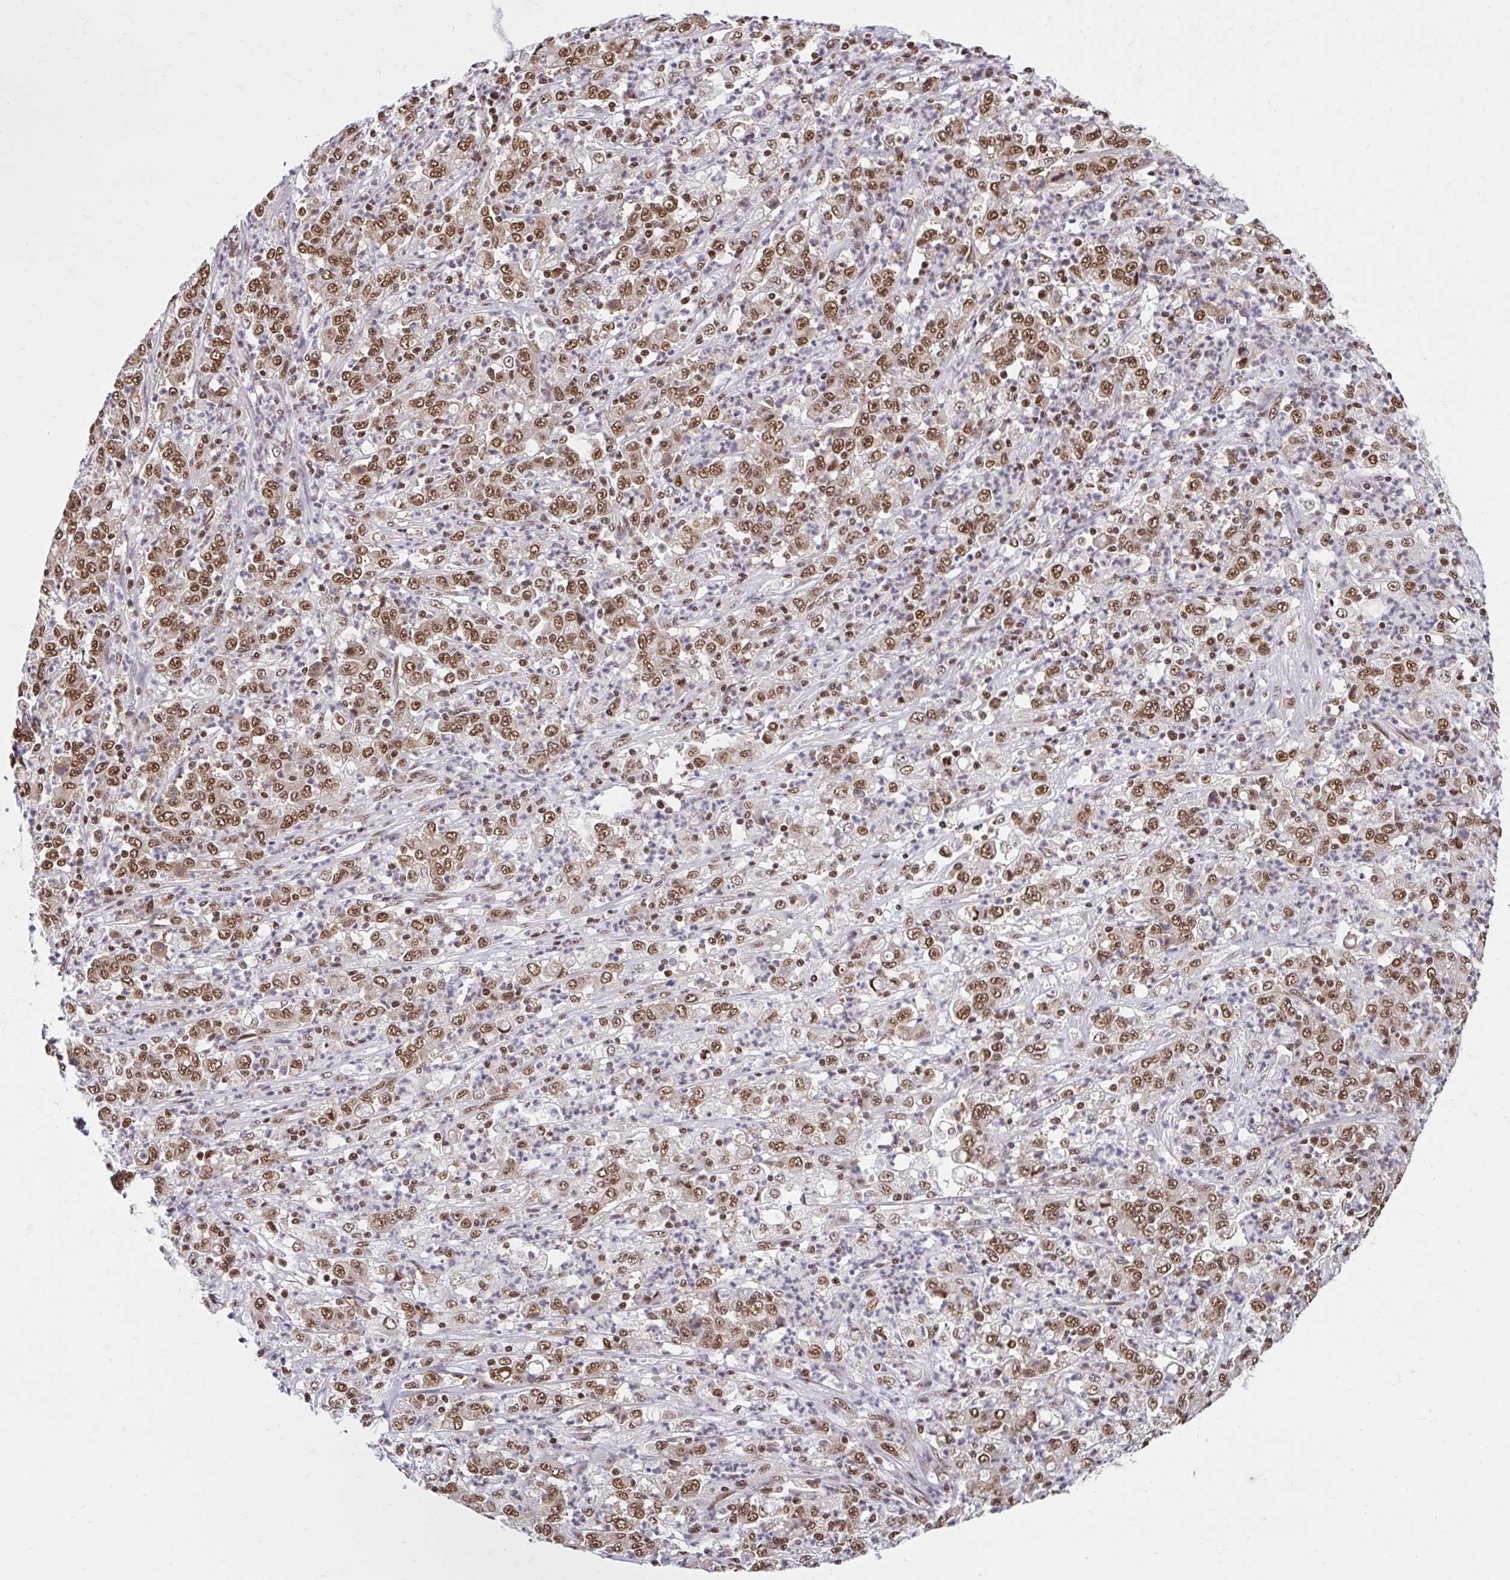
{"staining": {"intensity": "moderate", "quantity": ">75%", "location": "nuclear"}, "tissue": "stomach cancer", "cell_type": "Tumor cells", "image_type": "cancer", "snomed": [{"axis": "morphology", "description": "Adenocarcinoma, NOS"}, {"axis": "topography", "description": "Stomach, lower"}], "caption": "A medium amount of moderate nuclear expression is identified in approximately >75% of tumor cells in stomach cancer tissue.", "gene": "ABCA9", "patient": {"sex": "female", "age": 71}}